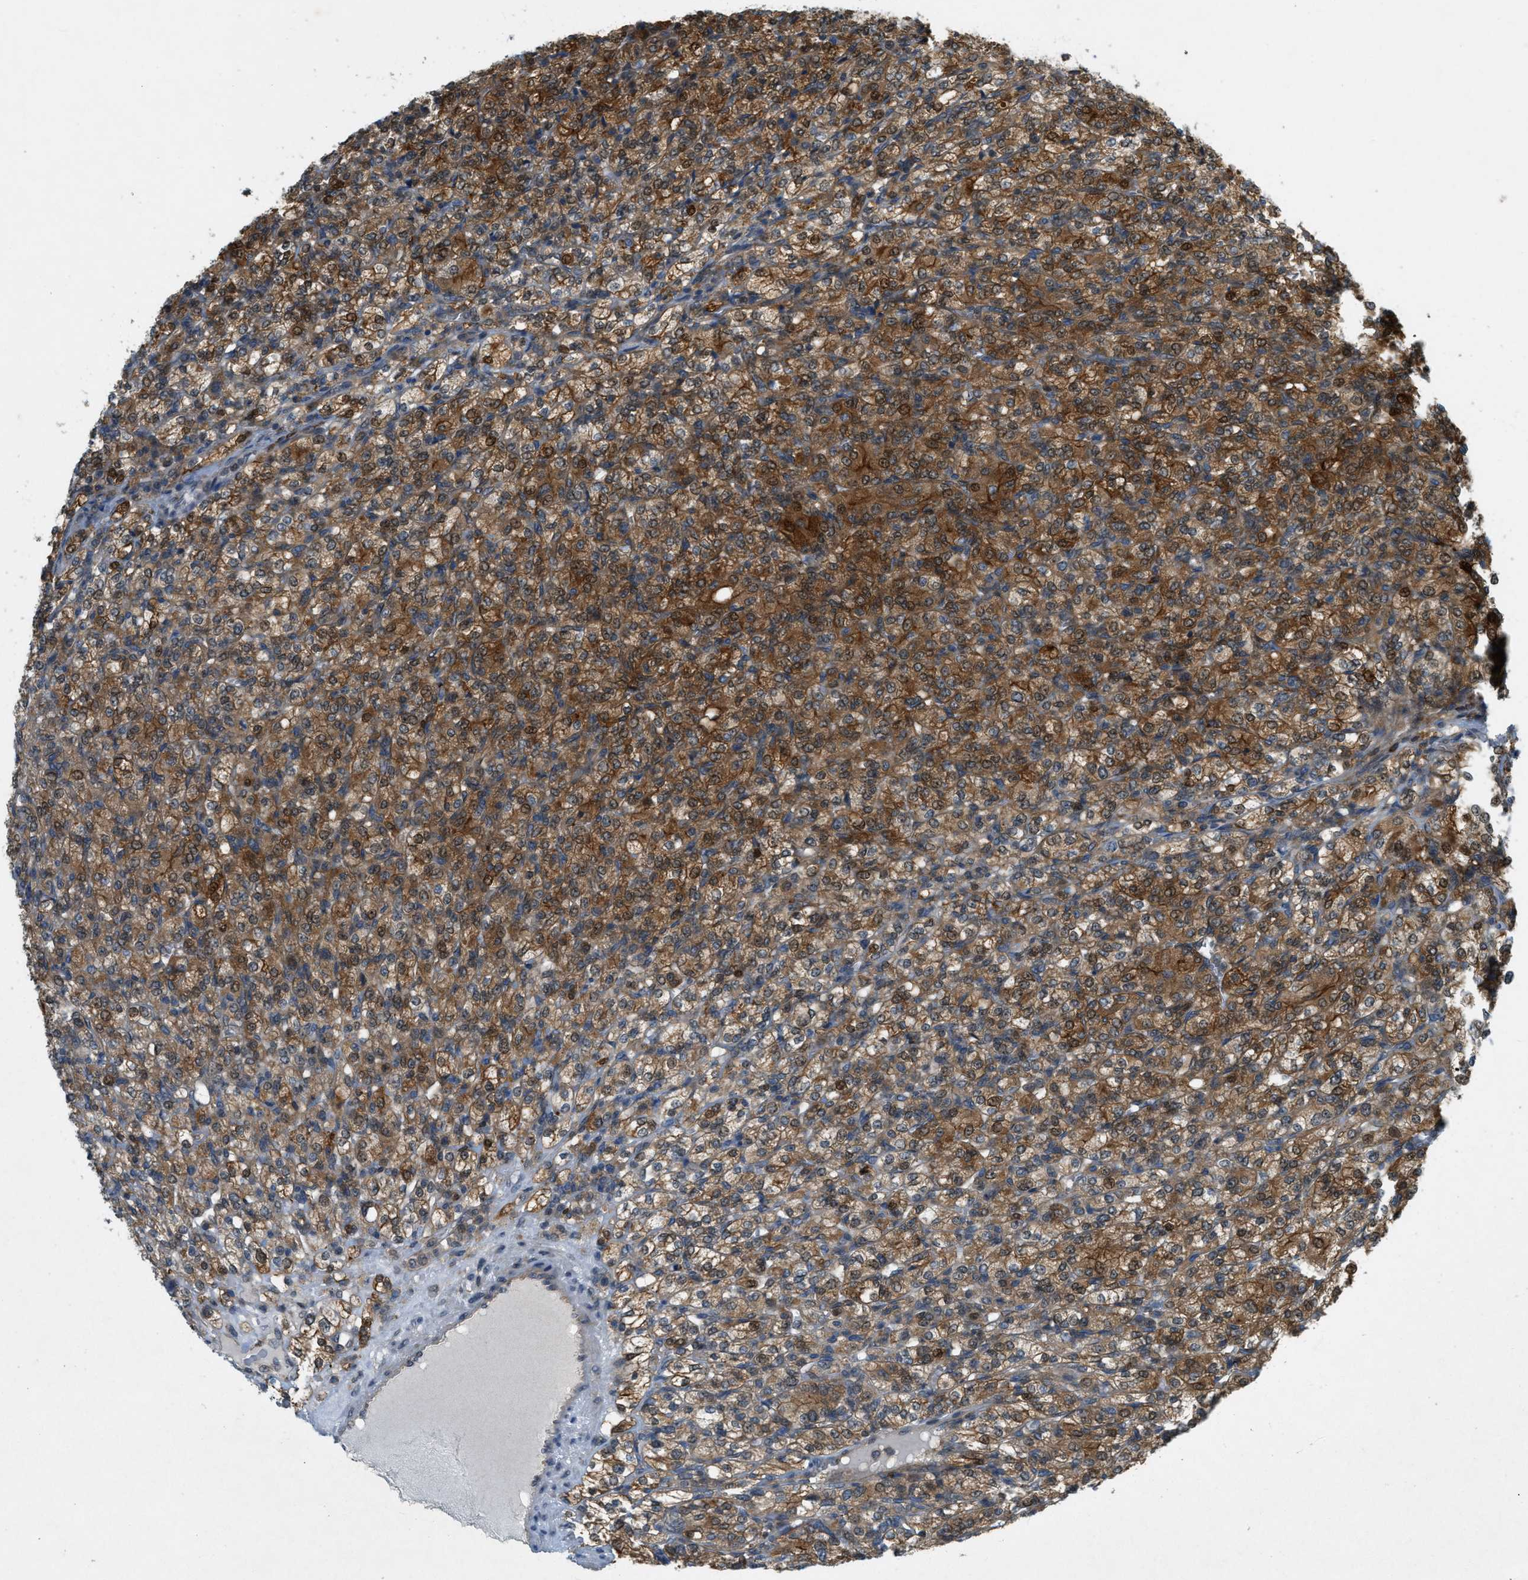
{"staining": {"intensity": "strong", "quantity": ">75%", "location": "cytoplasmic/membranous,nuclear"}, "tissue": "renal cancer", "cell_type": "Tumor cells", "image_type": "cancer", "snomed": [{"axis": "morphology", "description": "Adenocarcinoma, NOS"}, {"axis": "topography", "description": "Kidney"}], "caption": "Strong cytoplasmic/membranous and nuclear positivity for a protein is present in approximately >75% of tumor cells of renal cancer using immunohistochemistry.", "gene": "PDCL3", "patient": {"sex": "male", "age": 77}}